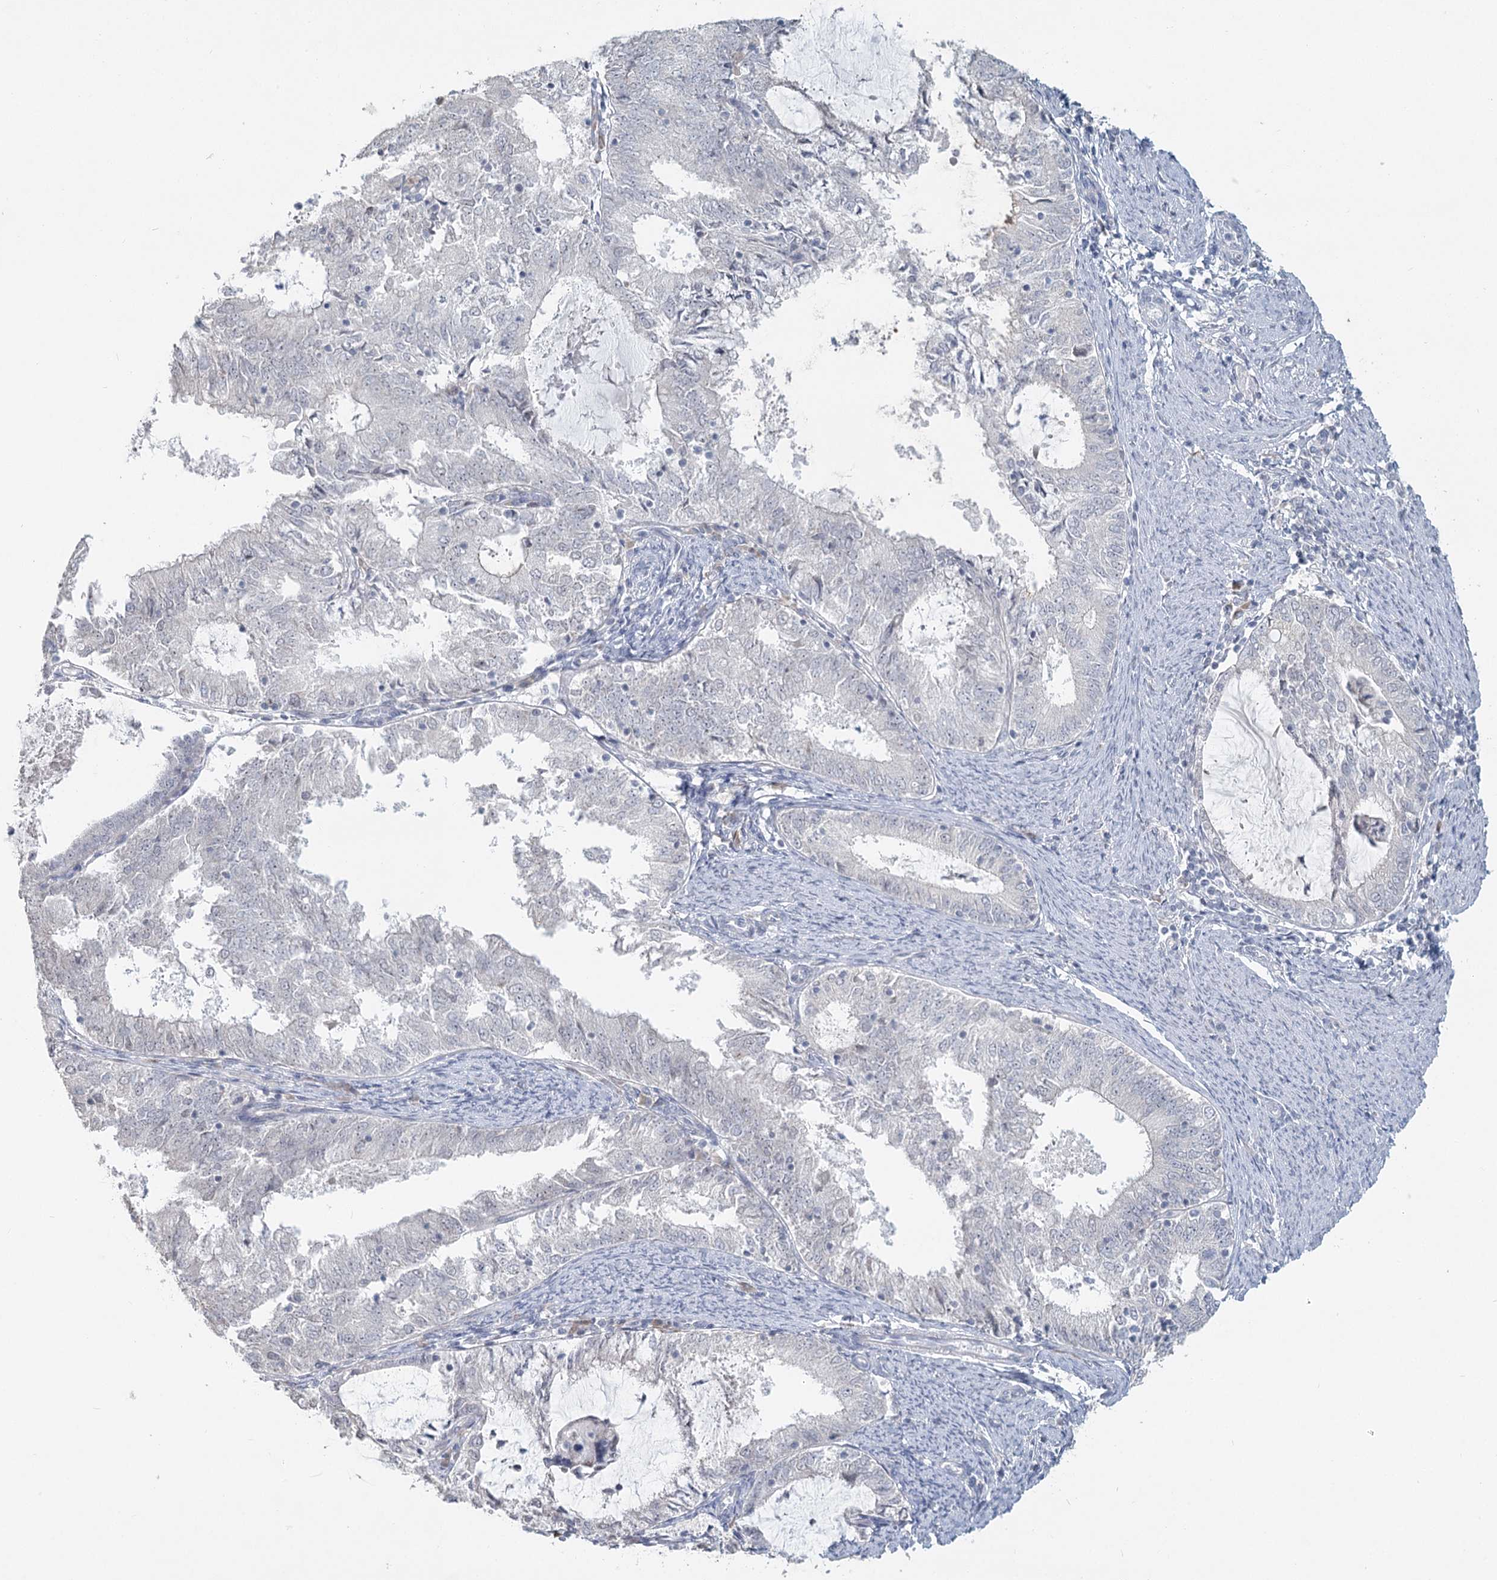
{"staining": {"intensity": "negative", "quantity": "none", "location": "none"}, "tissue": "endometrial cancer", "cell_type": "Tumor cells", "image_type": "cancer", "snomed": [{"axis": "morphology", "description": "Adenocarcinoma, NOS"}, {"axis": "topography", "description": "Endometrium"}], "caption": "Immunohistochemistry (IHC) image of endometrial adenocarcinoma stained for a protein (brown), which reveals no expression in tumor cells.", "gene": "SLC9A3", "patient": {"sex": "female", "age": 57}}